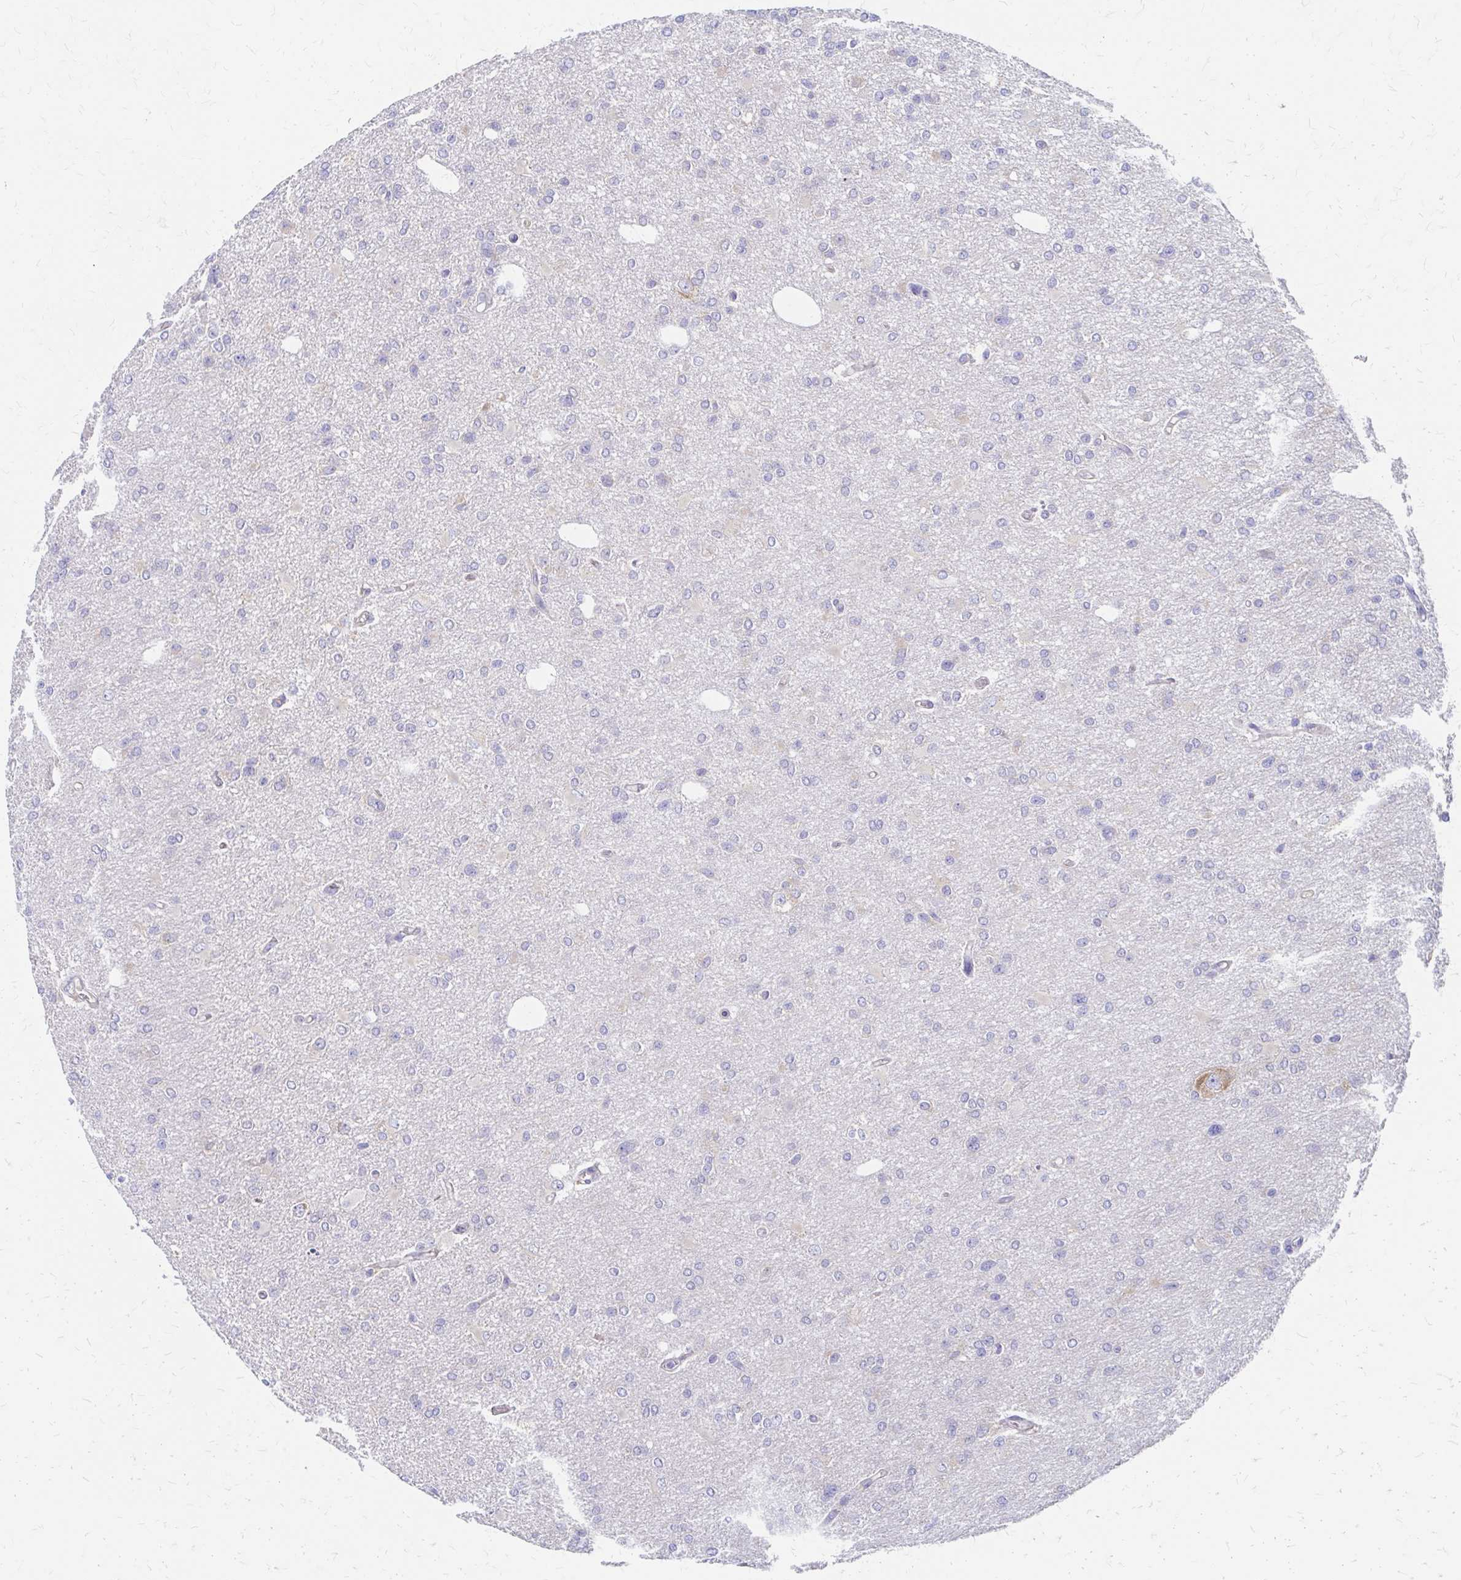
{"staining": {"intensity": "negative", "quantity": "none", "location": "none"}, "tissue": "glioma", "cell_type": "Tumor cells", "image_type": "cancer", "snomed": [{"axis": "morphology", "description": "Glioma, malignant, Low grade"}, {"axis": "topography", "description": "Brain"}], "caption": "A photomicrograph of malignant glioma (low-grade) stained for a protein exhibits no brown staining in tumor cells. (Stains: DAB IHC with hematoxylin counter stain, Microscopy: brightfield microscopy at high magnification).", "gene": "RPL27A", "patient": {"sex": "male", "age": 26}}